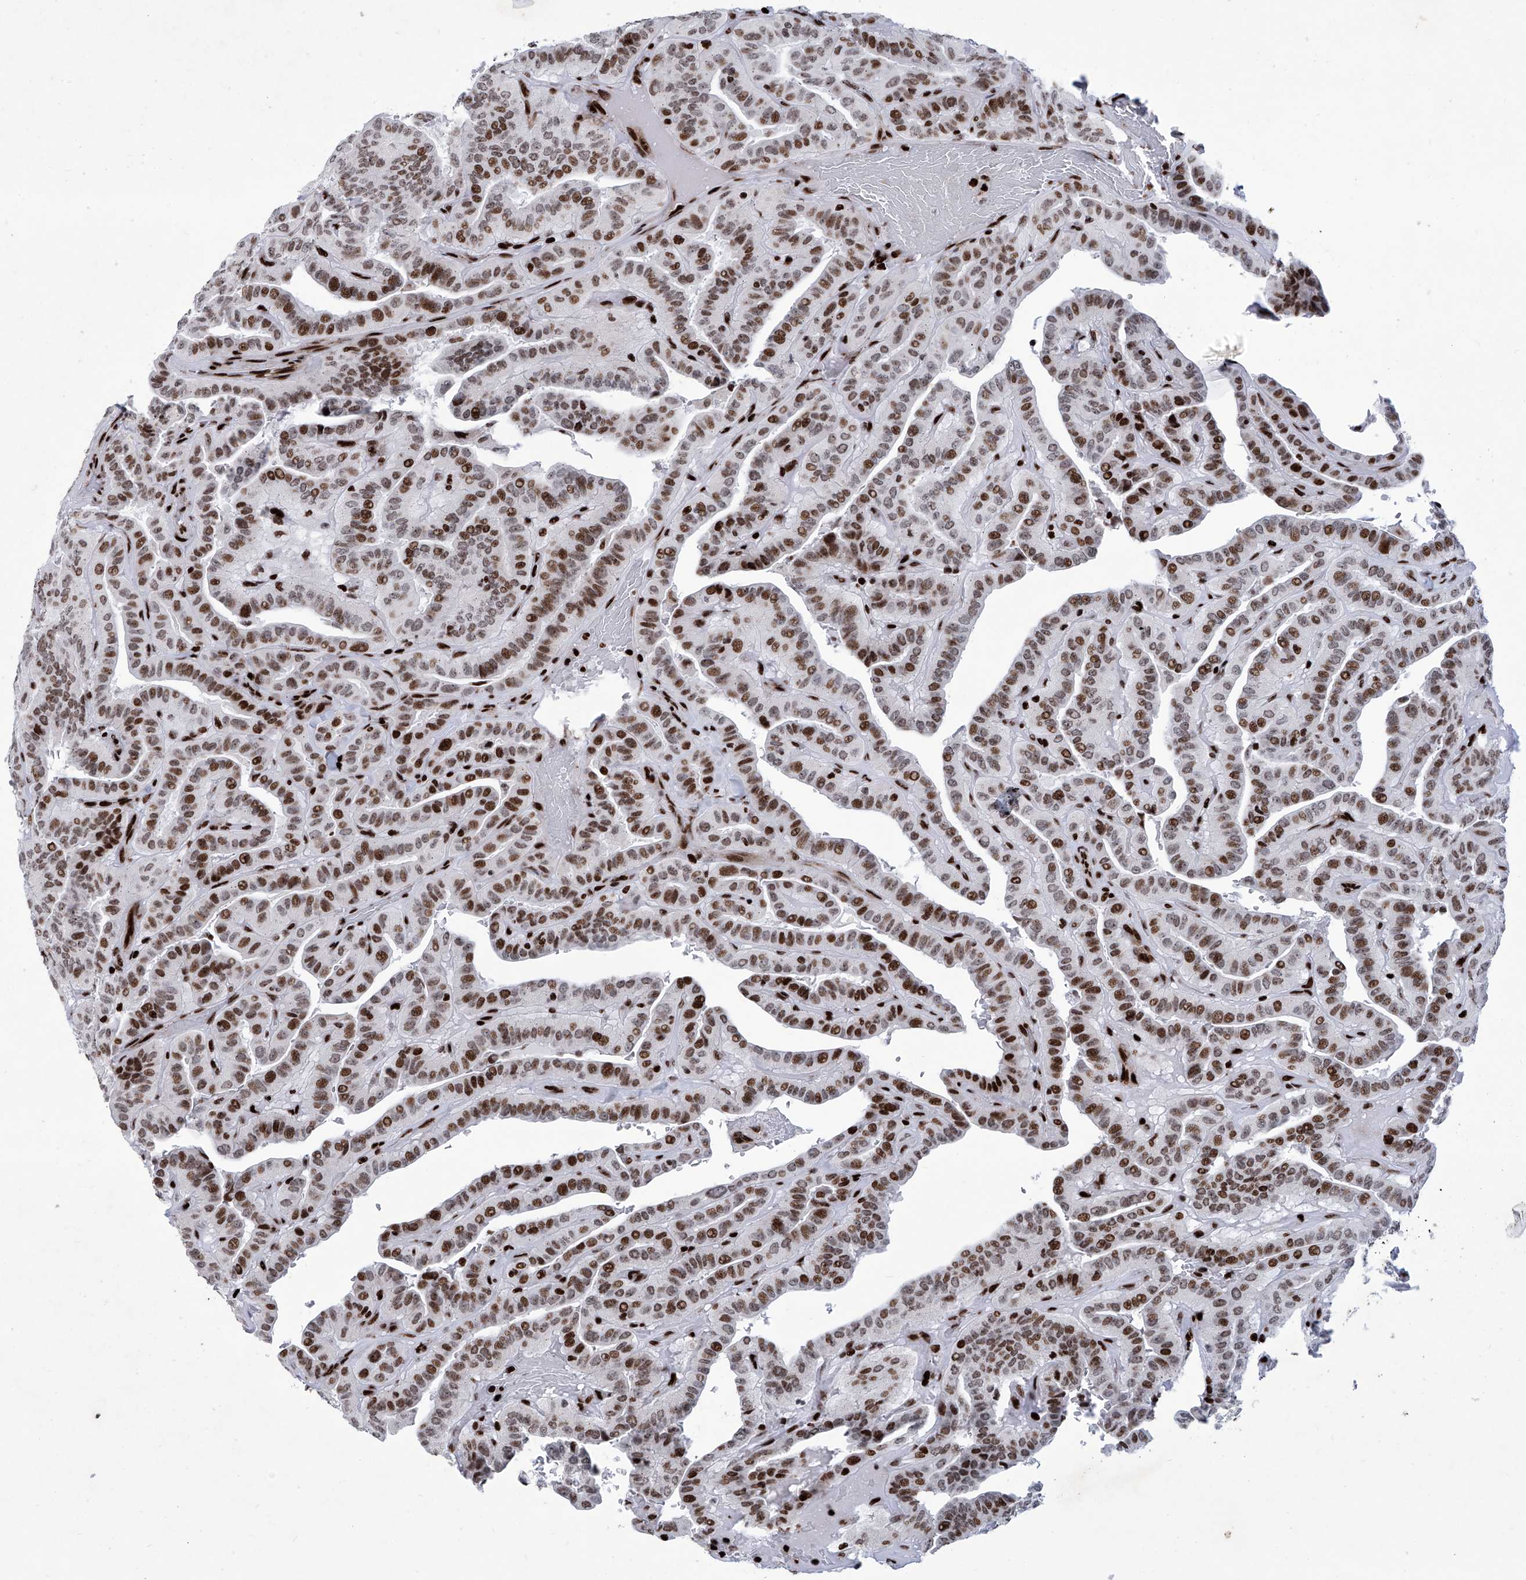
{"staining": {"intensity": "moderate", "quantity": ">75%", "location": "nuclear"}, "tissue": "thyroid cancer", "cell_type": "Tumor cells", "image_type": "cancer", "snomed": [{"axis": "morphology", "description": "Papillary adenocarcinoma, NOS"}, {"axis": "topography", "description": "Thyroid gland"}], "caption": "Immunohistochemistry micrograph of neoplastic tissue: human thyroid papillary adenocarcinoma stained using IHC shows medium levels of moderate protein expression localized specifically in the nuclear of tumor cells, appearing as a nuclear brown color.", "gene": "HEY2", "patient": {"sex": "male", "age": 77}}